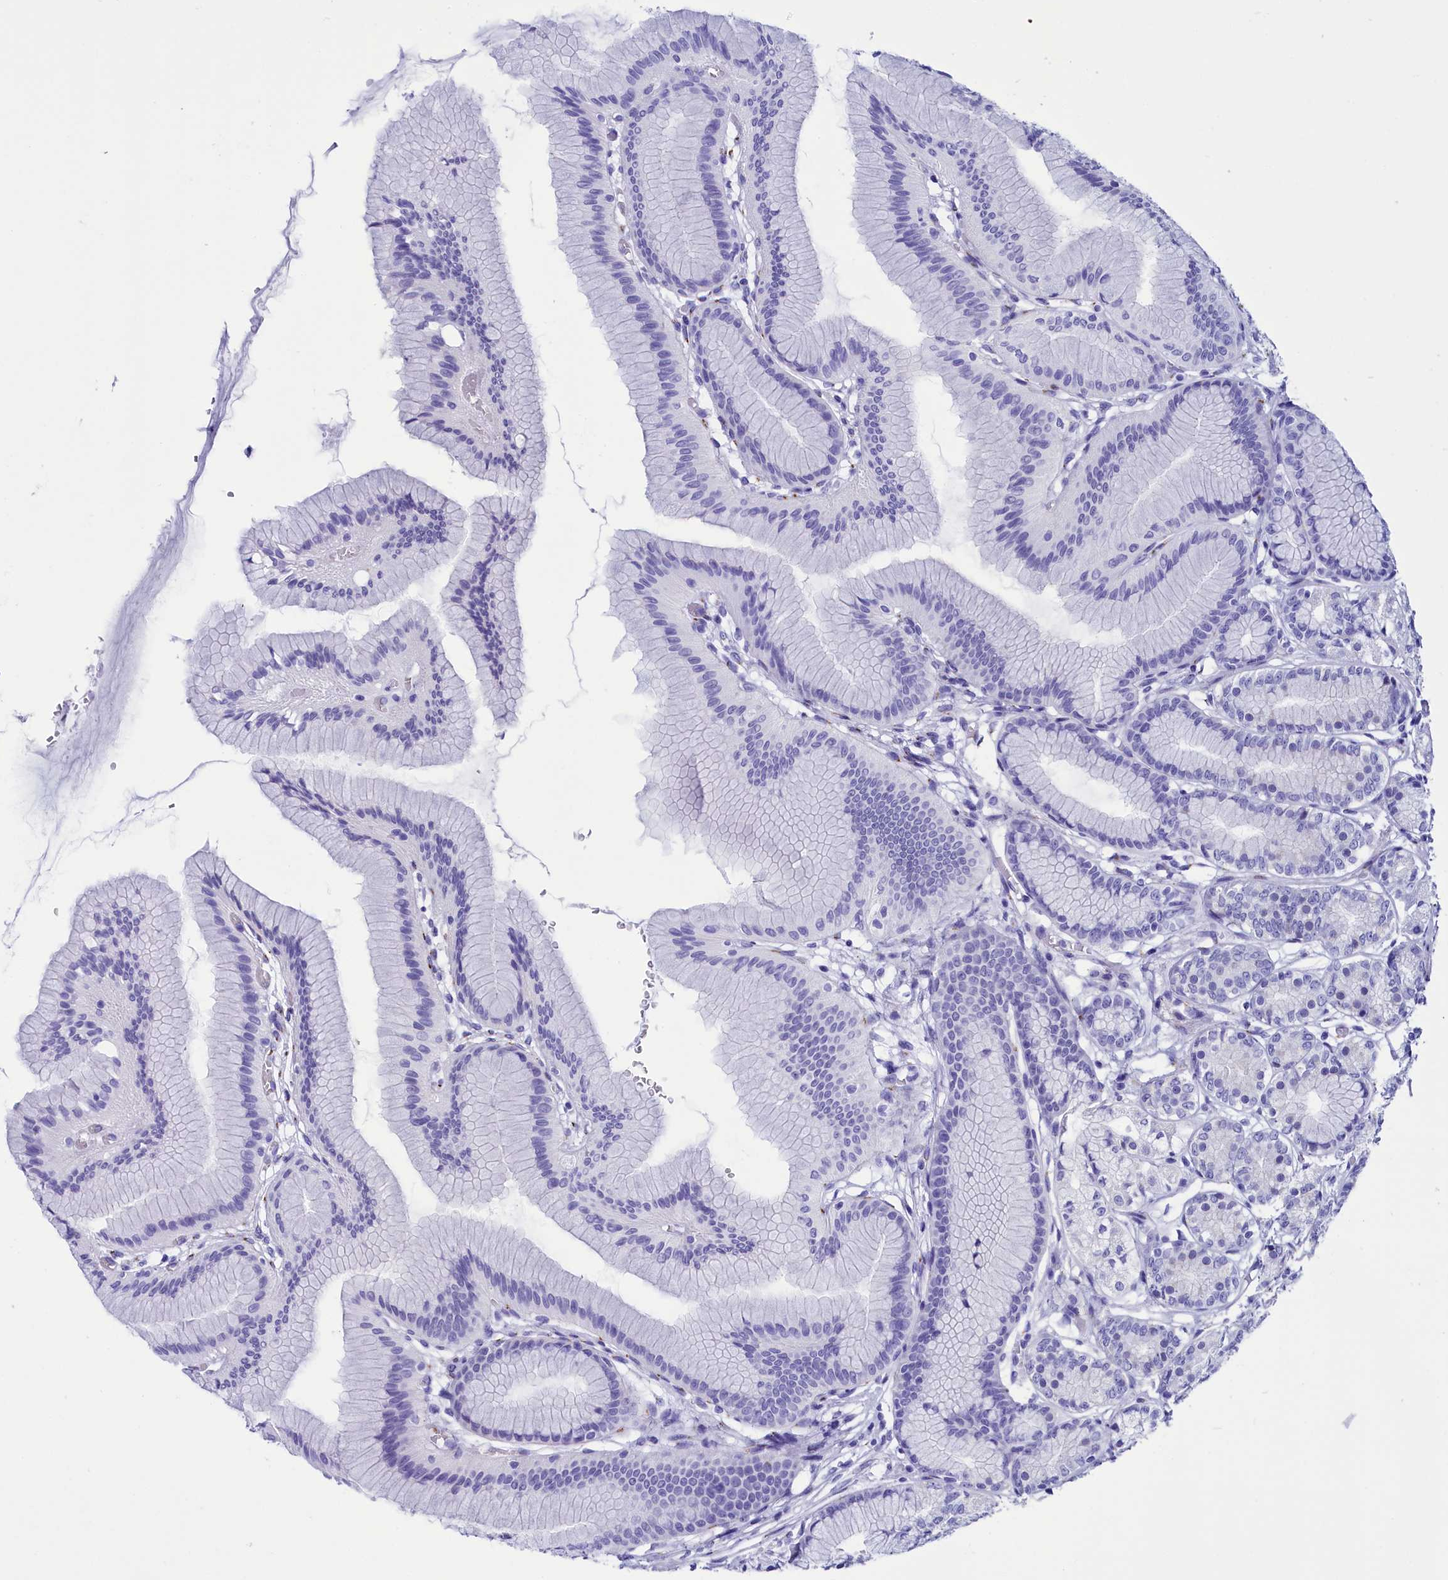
{"staining": {"intensity": "weak", "quantity": "<25%", "location": "cytoplasmic/membranous"}, "tissue": "stomach", "cell_type": "Glandular cells", "image_type": "normal", "snomed": [{"axis": "morphology", "description": "Normal tissue, NOS"}, {"axis": "morphology", "description": "Adenocarcinoma, NOS"}, {"axis": "morphology", "description": "Adenocarcinoma, High grade"}, {"axis": "topography", "description": "Stomach, upper"}, {"axis": "topography", "description": "Stomach"}], "caption": "Image shows no significant protein positivity in glandular cells of normal stomach. Brightfield microscopy of immunohistochemistry (IHC) stained with DAB (brown) and hematoxylin (blue), captured at high magnification.", "gene": "AP3B2", "patient": {"sex": "female", "age": 65}}